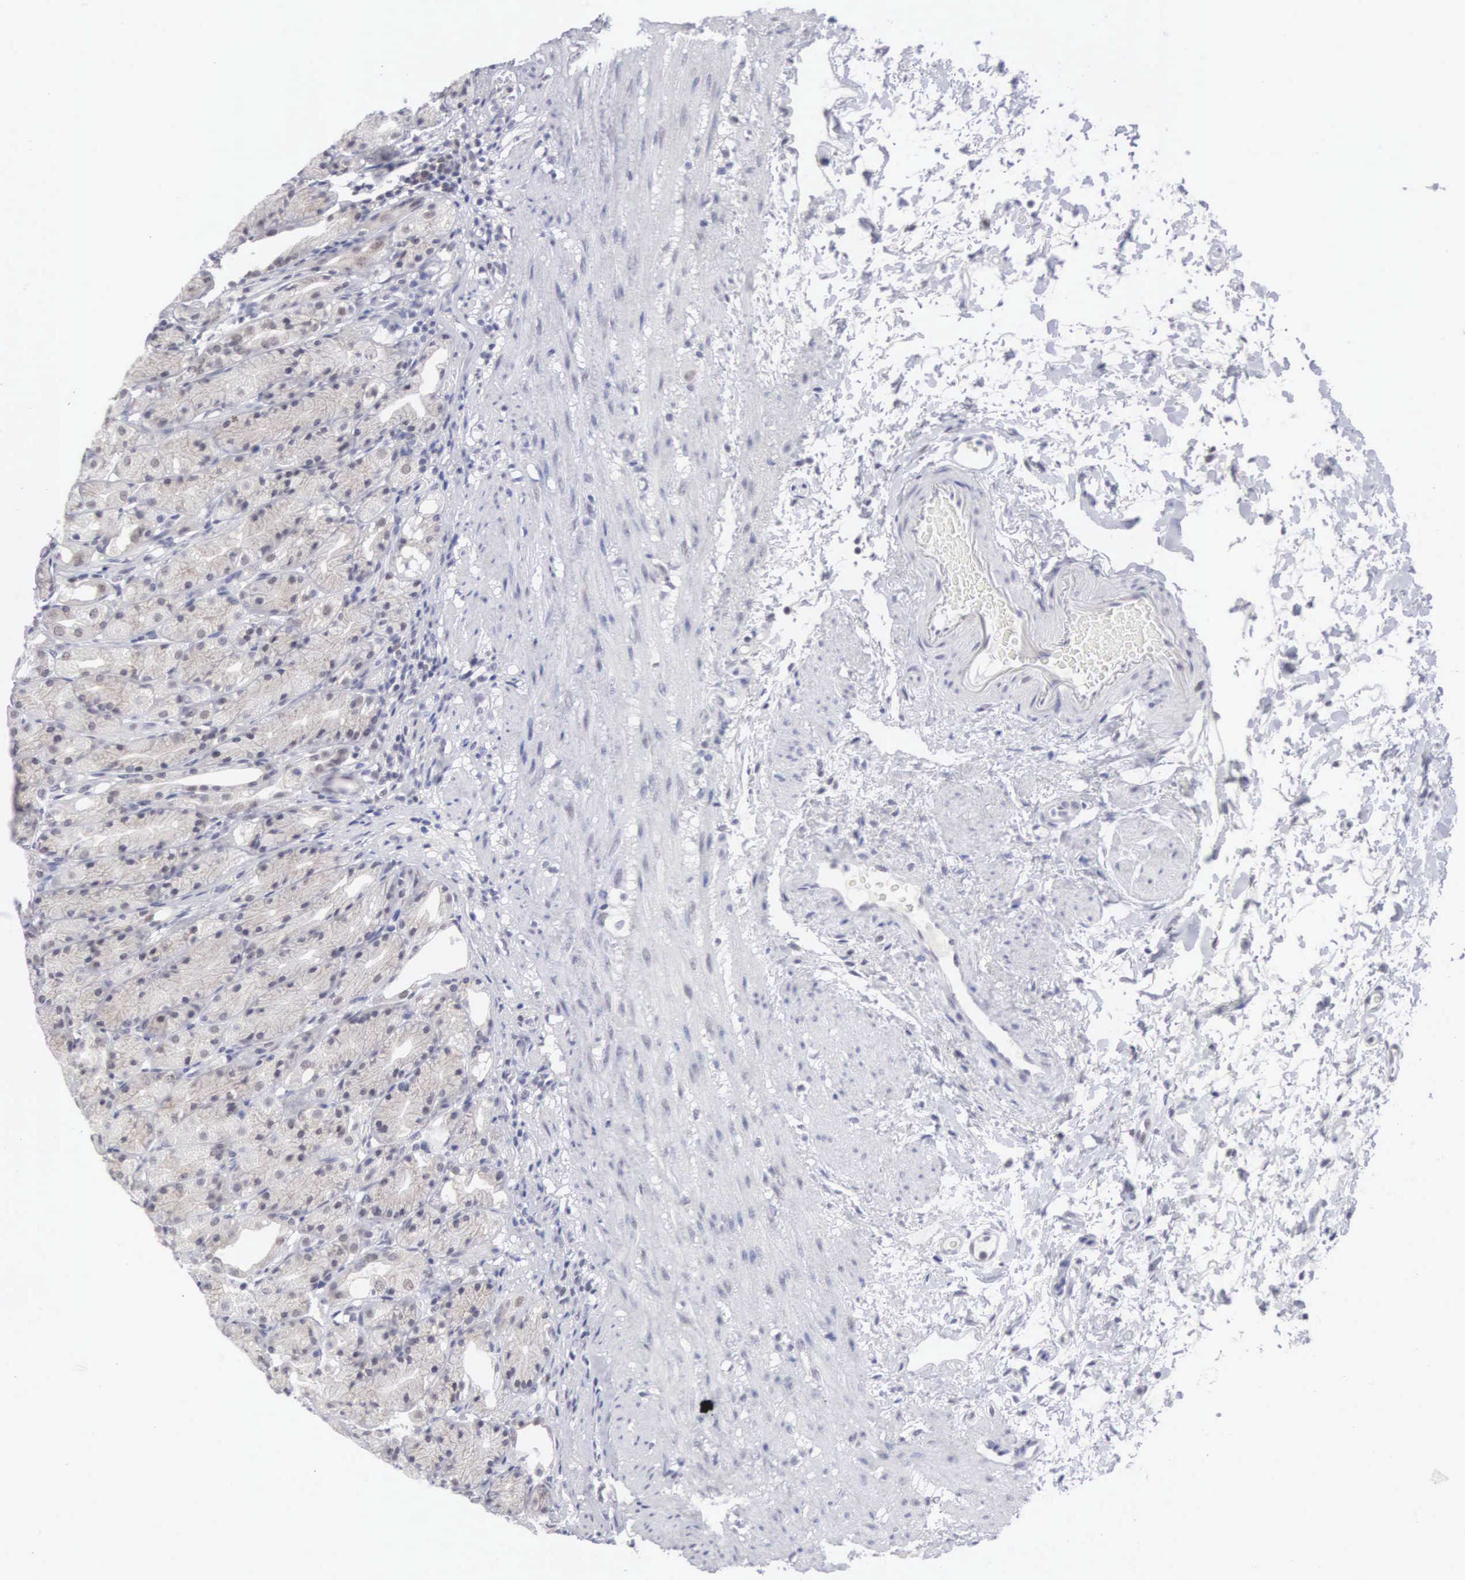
{"staining": {"intensity": "weak", "quantity": "<25%", "location": "nuclear"}, "tissue": "stomach", "cell_type": "Glandular cells", "image_type": "normal", "snomed": [{"axis": "morphology", "description": "Normal tissue, NOS"}, {"axis": "topography", "description": "Stomach, upper"}], "caption": "A high-resolution photomicrograph shows IHC staining of unremarkable stomach, which displays no significant expression in glandular cells.", "gene": "MNAT1", "patient": {"sex": "female", "age": 75}}